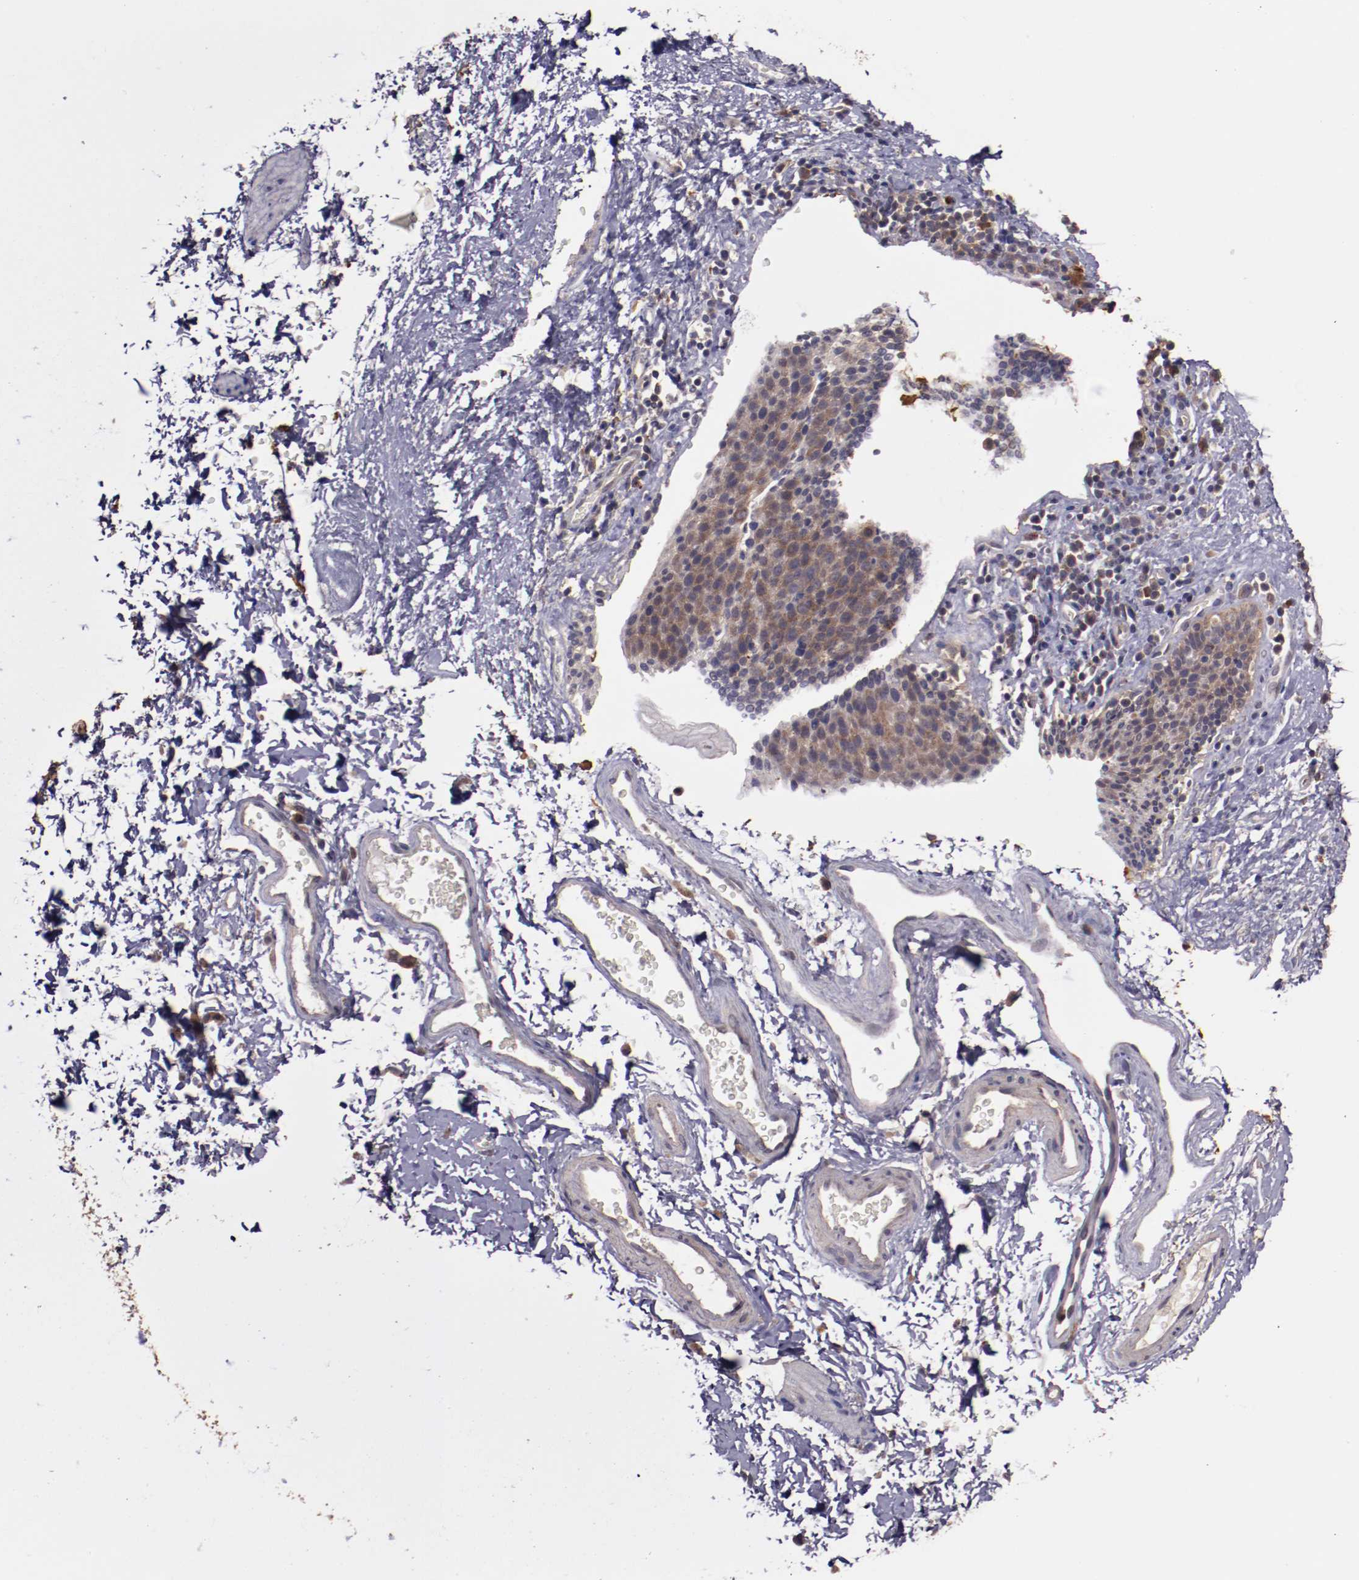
{"staining": {"intensity": "moderate", "quantity": ">75%", "location": "cytoplasmic/membranous,nuclear"}, "tissue": "esophagus", "cell_type": "Squamous epithelial cells", "image_type": "normal", "snomed": [{"axis": "morphology", "description": "Normal tissue, NOS"}, {"axis": "topography", "description": "Esophagus"}], "caption": "This micrograph reveals normal esophagus stained with immunohistochemistry (IHC) to label a protein in brown. The cytoplasmic/membranous,nuclear of squamous epithelial cells show moderate positivity for the protein. Nuclei are counter-stained blue.", "gene": "FTSJ1", "patient": {"sex": "female", "age": 61}}